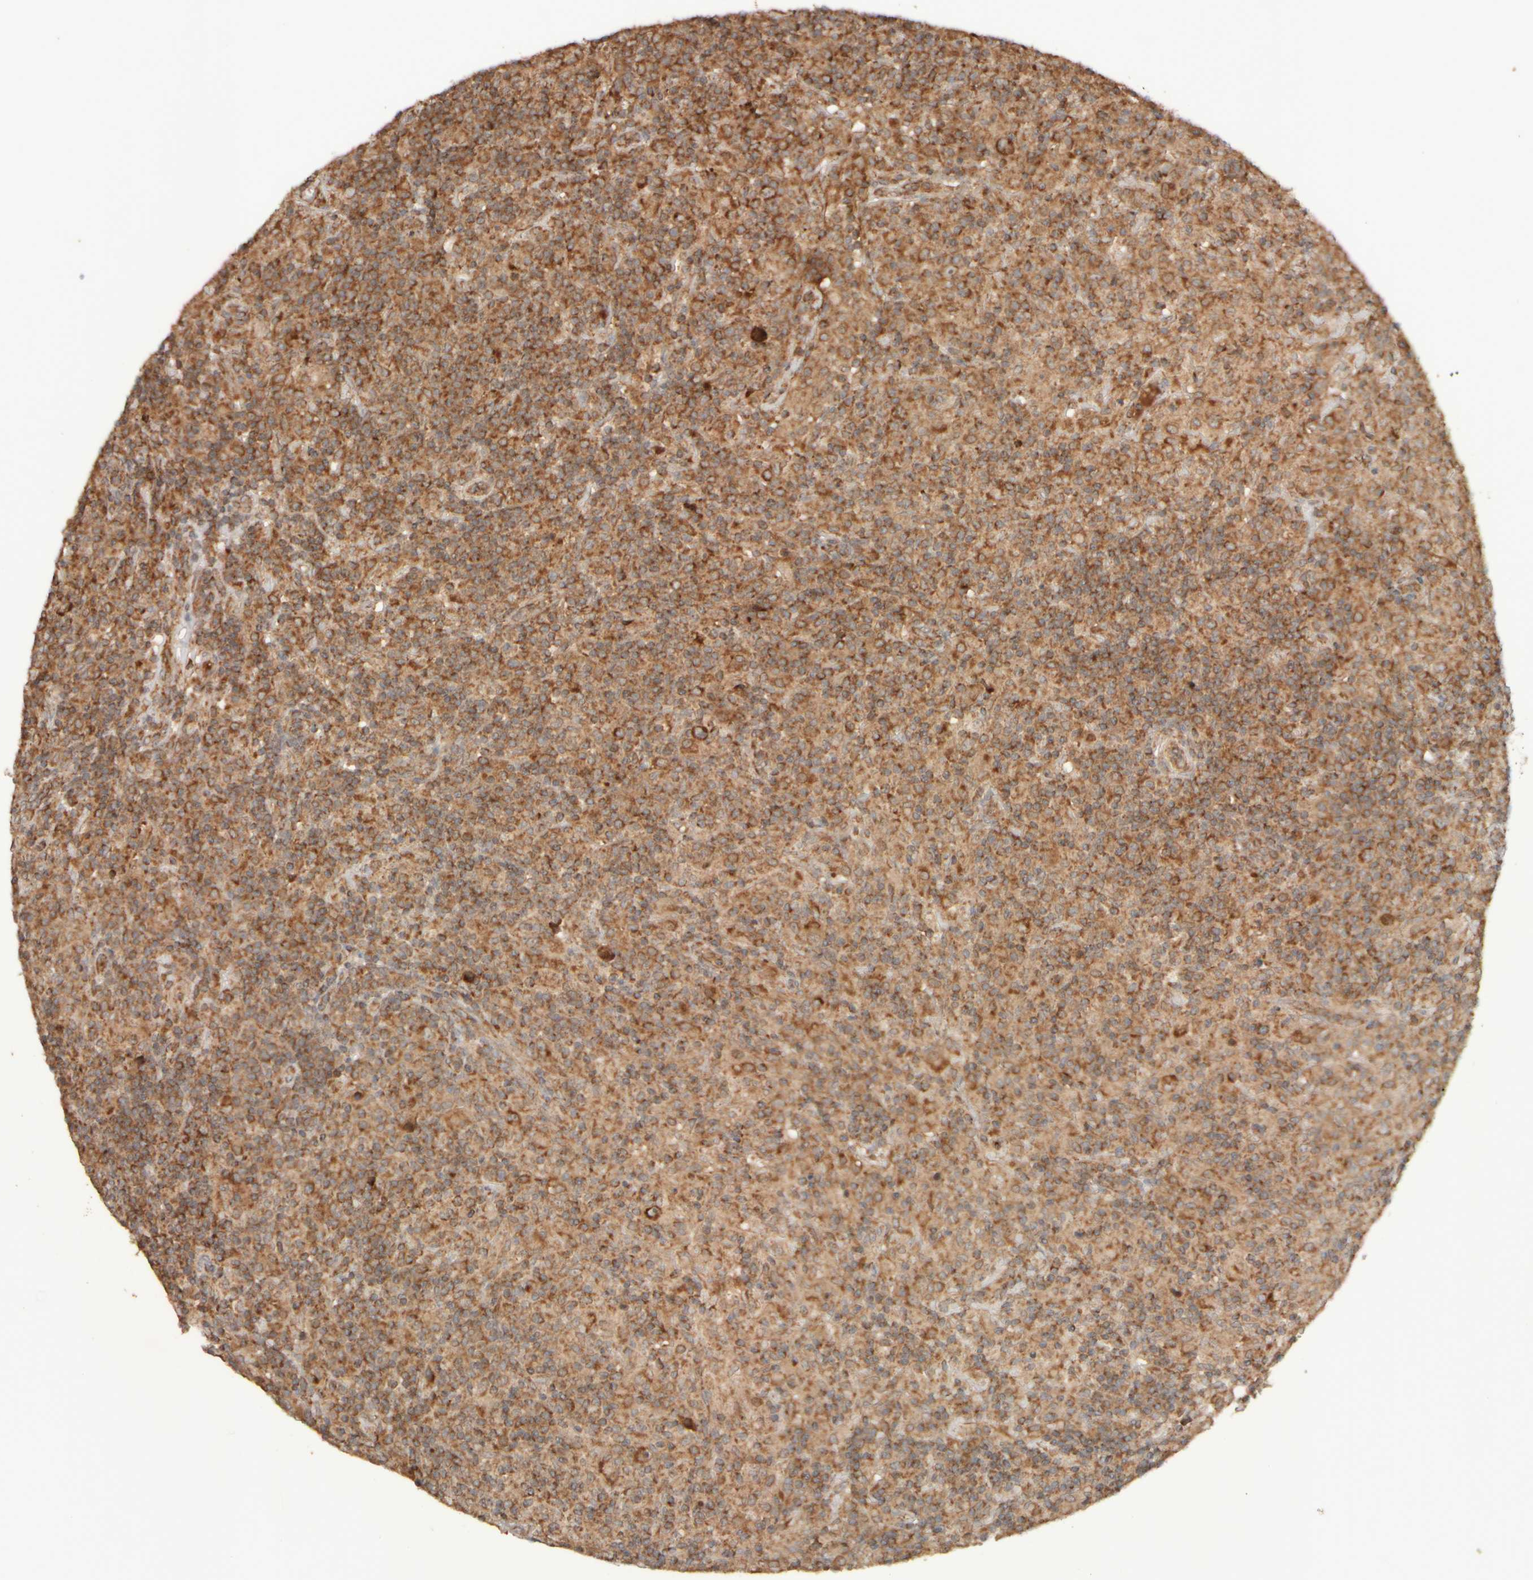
{"staining": {"intensity": "strong", "quantity": ">75%", "location": "cytoplasmic/membranous"}, "tissue": "lymphoma", "cell_type": "Tumor cells", "image_type": "cancer", "snomed": [{"axis": "morphology", "description": "Hodgkin's disease, NOS"}, {"axis": "topography", "description": "Lymph node"}], "caption": "The micrograph shows immunohistochemical staining of lymphoma. There is strong cytoplasmic/membranous expression is appreciated in approximately >75% of tumor cells.", "gene": "EIF2B3", "patient": {"sex": "male", "age": 70}}